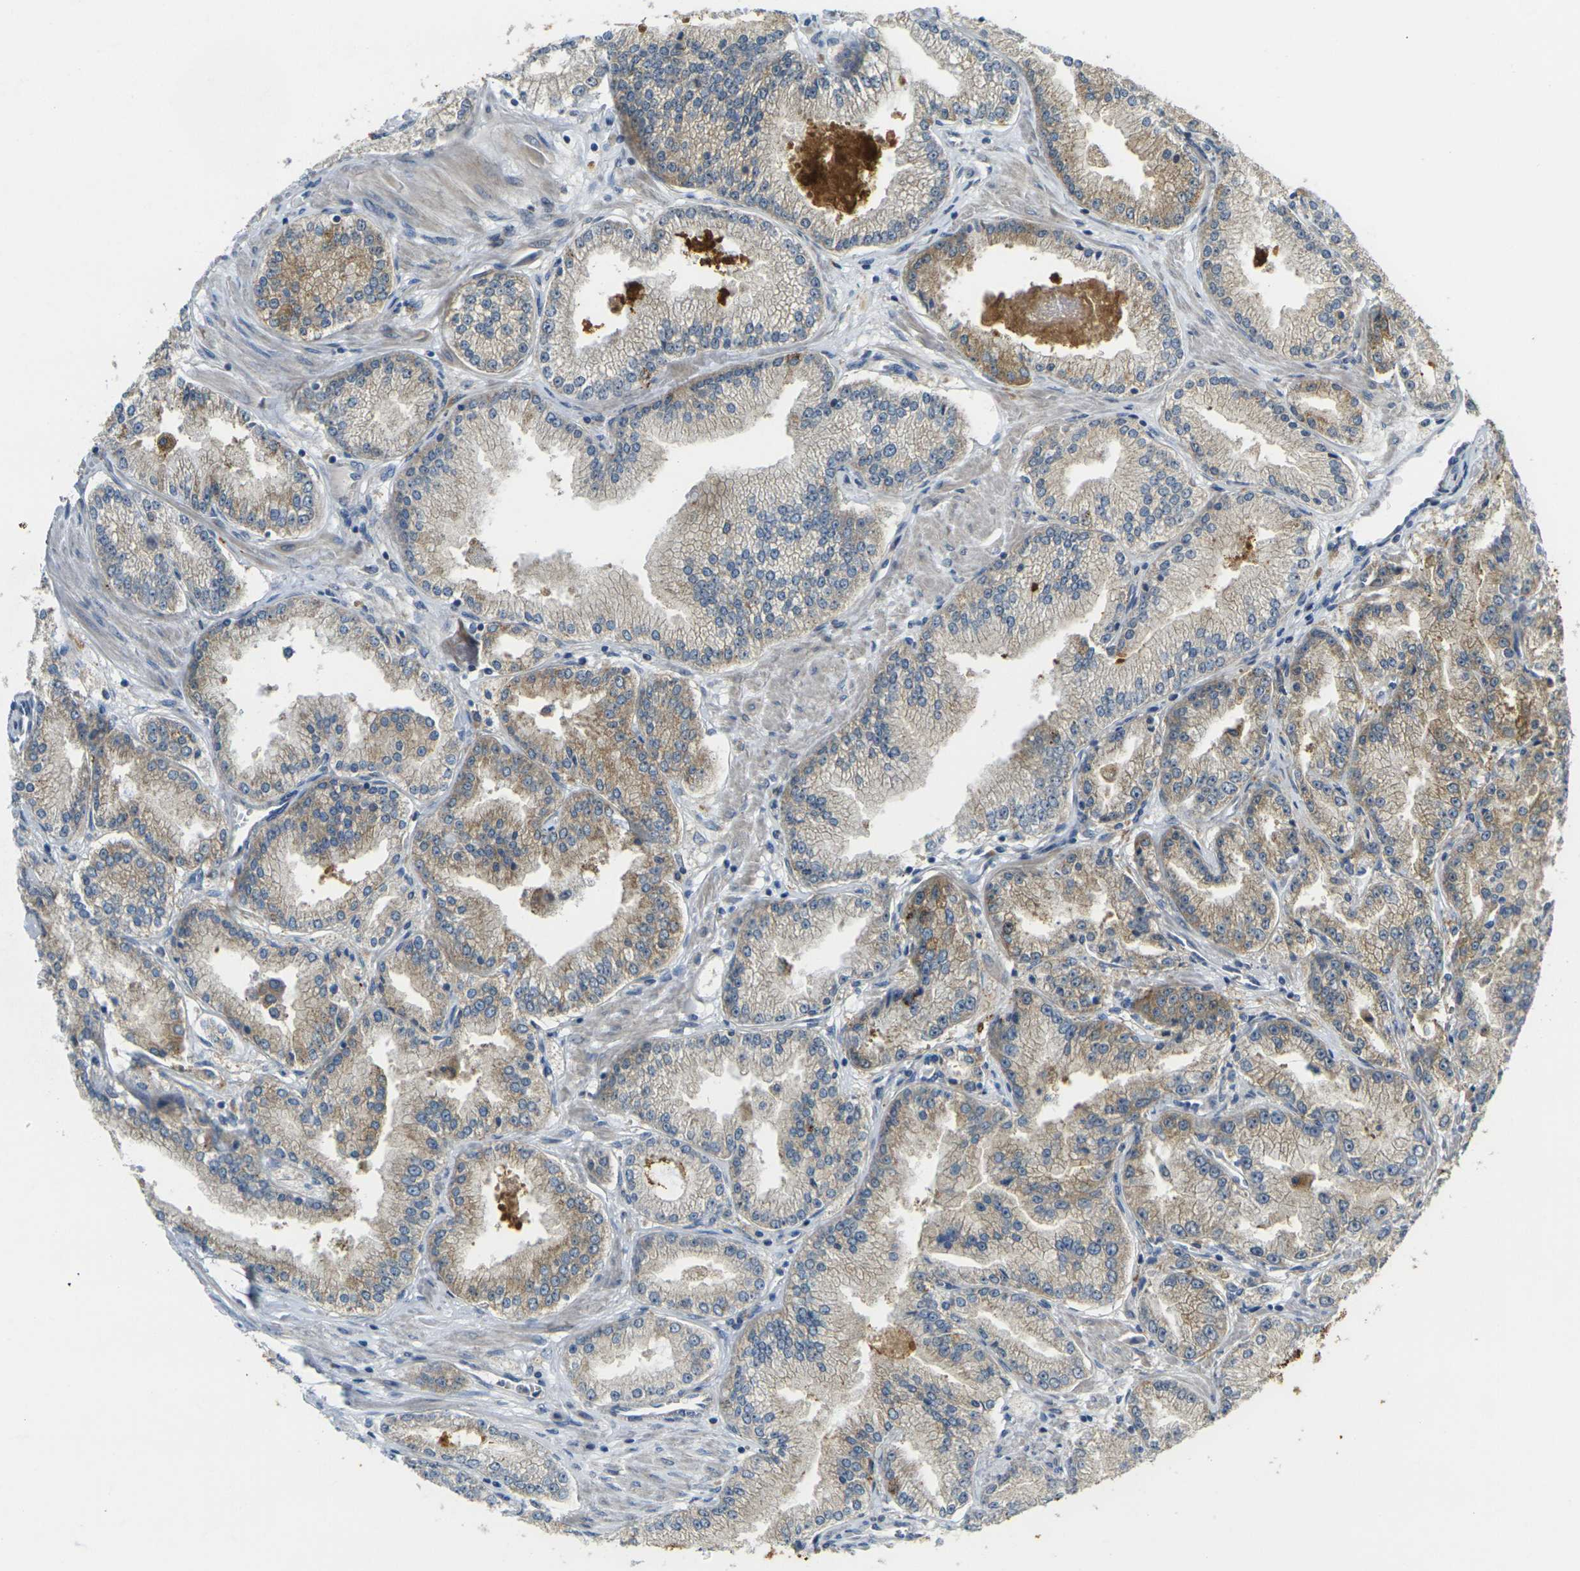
{"staining": {"intensity": "moderate", "quantity": "25%-75%", "location": "cytoplasmic/membranous"}, "tissue": "prostate cancer", "cell_type": "Tumor cells", "image_type": "cancer", "snomed": [{"axis": "morphology", "description": "Adenocarcinoma, High grade"}, {"axis": "topography", "description": "Prostate"}], "caption": "Tumor cells display moderate cytoplasmic/membranous positivity in about 25%-75% of cells in adenocarcinoma (high-grade) (prostate). Nuclei are stained in blue.", "gene": "GNA12", "patient": {"sex": "male", "age": 61}}